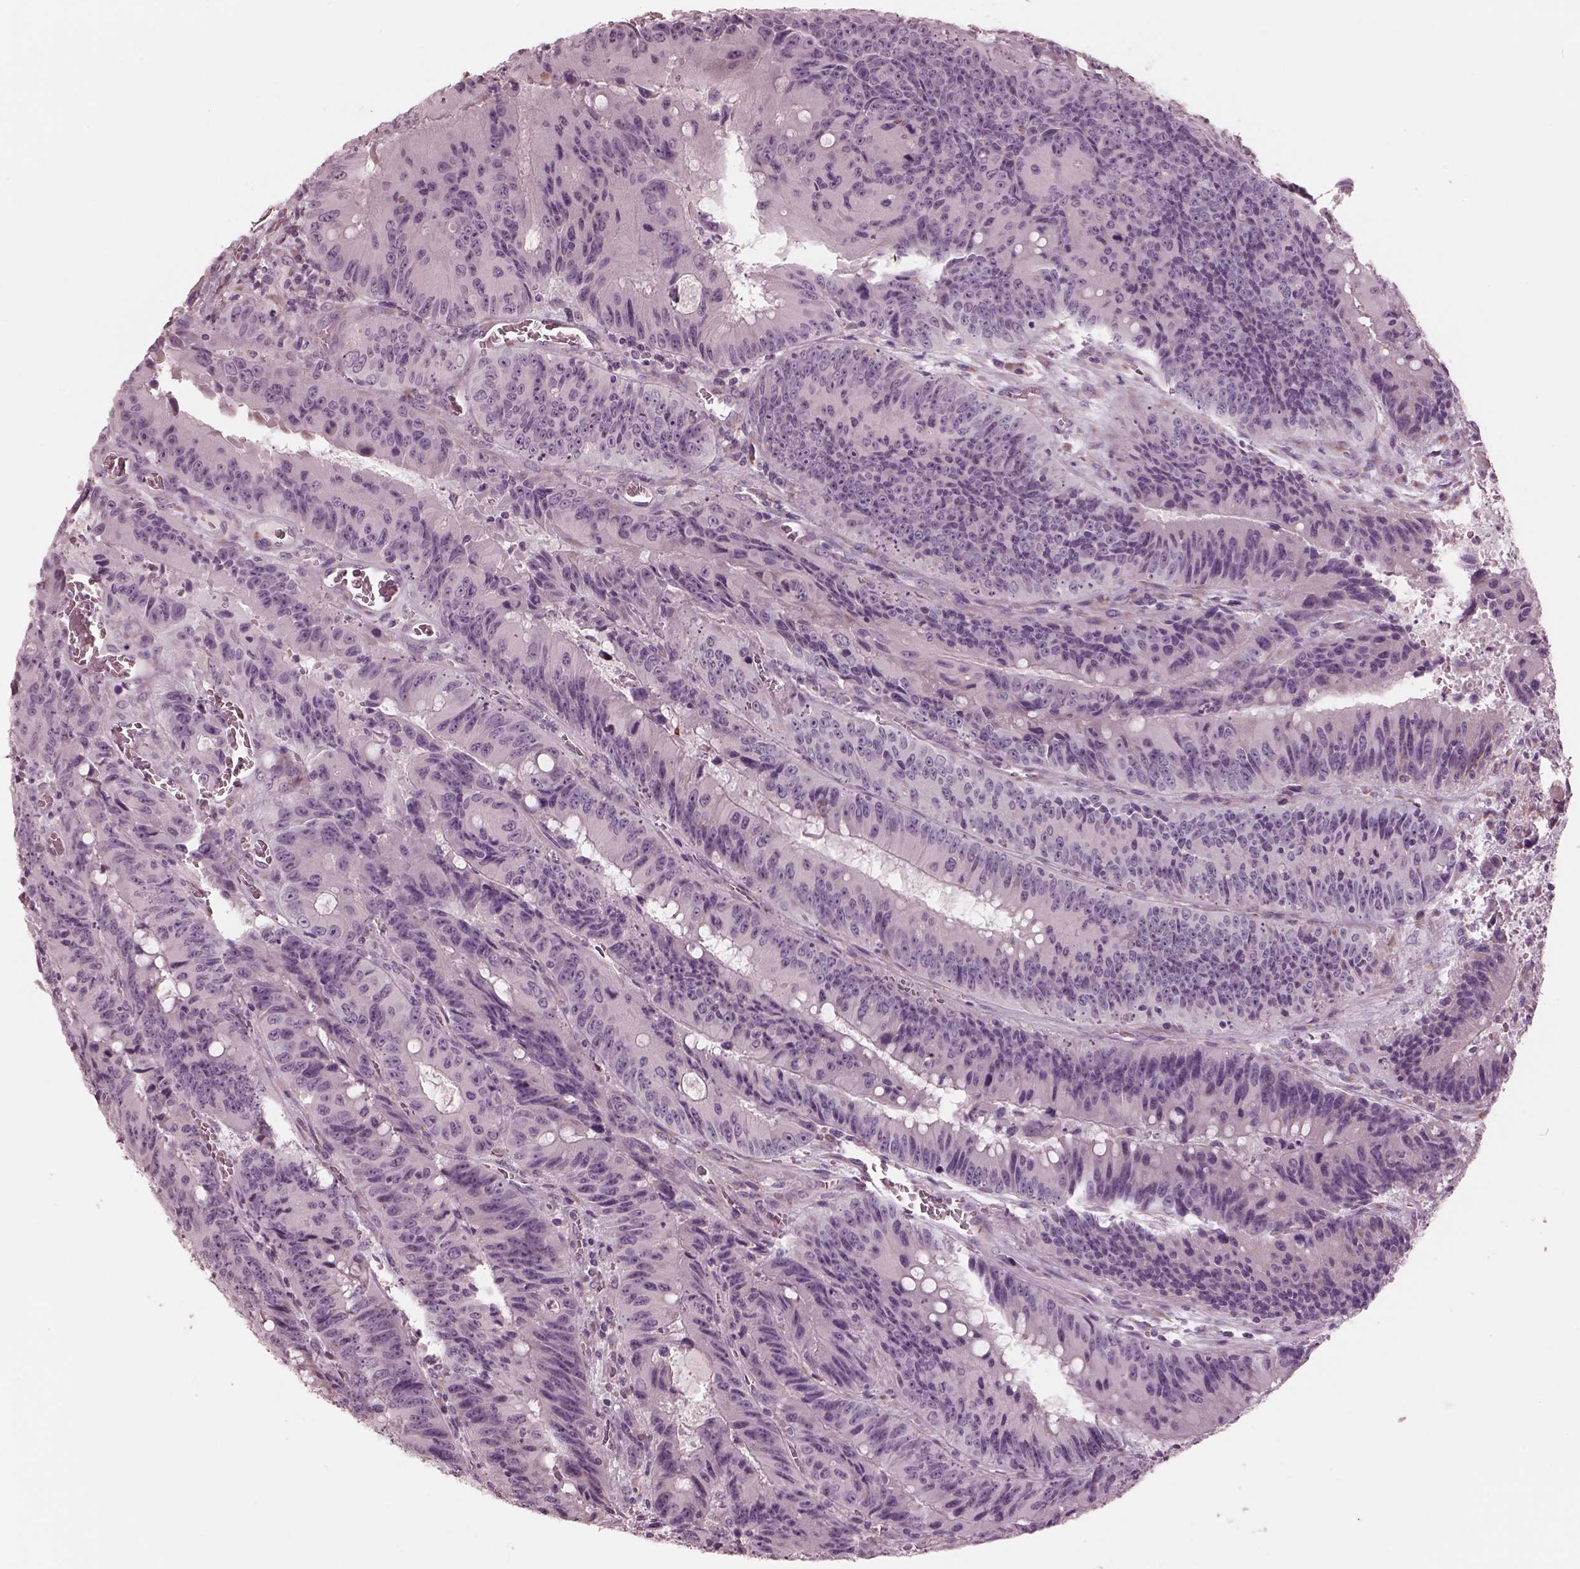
{"staining": {"intensity": "negative", "quantity": "none", "location": "none"}, "tissue": "colorectal cancer", "cell_type": "Tumor cells", "image_type": "cancer", "snomed": [{"axis": "morphology", "description": "Adenocarcinoma, NOS"}, {"axis": "topography", "description": "Rectum"}], "caption": "A micrograph of human colorectal adenocarcinoma is negative for staining in tumor cells.", "gene": "CADM2", "patient": {"sex": "female", "age": 72}}